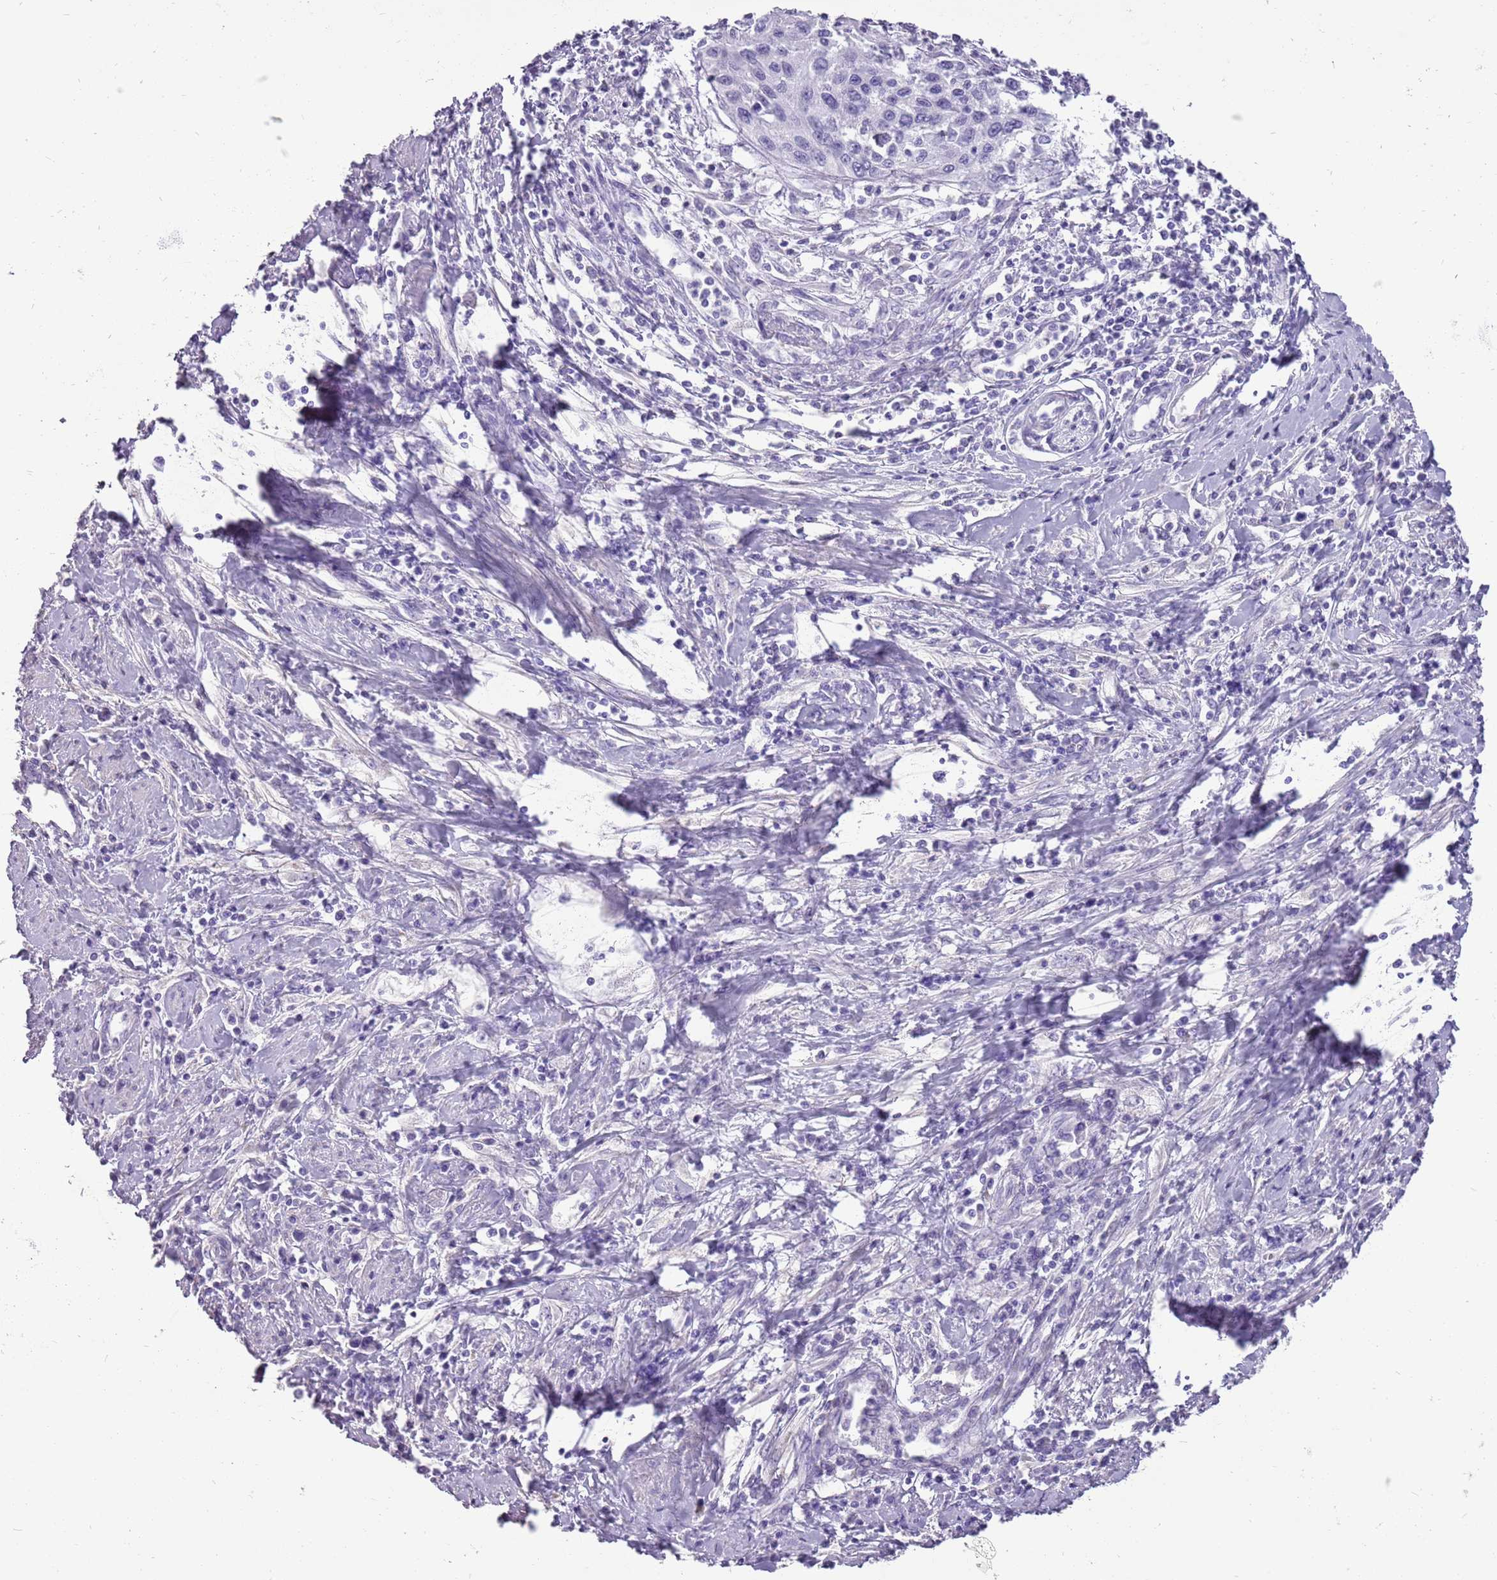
{"staining": {"intensity": "negative", "quantity": "none", "location": "none"}, "tissue": "cervical cancer", "cell_type": "Tumor cells", "image_type": "cancer", "snomed": [{"axis": "morphology", "description": "Squamous cell carcinoma, NOS"}, {"axis": "topography", "description": "Cervix"}], "caption": "DAB (3,3'-diaminobenzidine) immunohistochemical staining of human cervical cancer reveals no significant staining in tumor cells.", "gene": "ACSS3", "patient": {"sex": "female", "age": 32}}